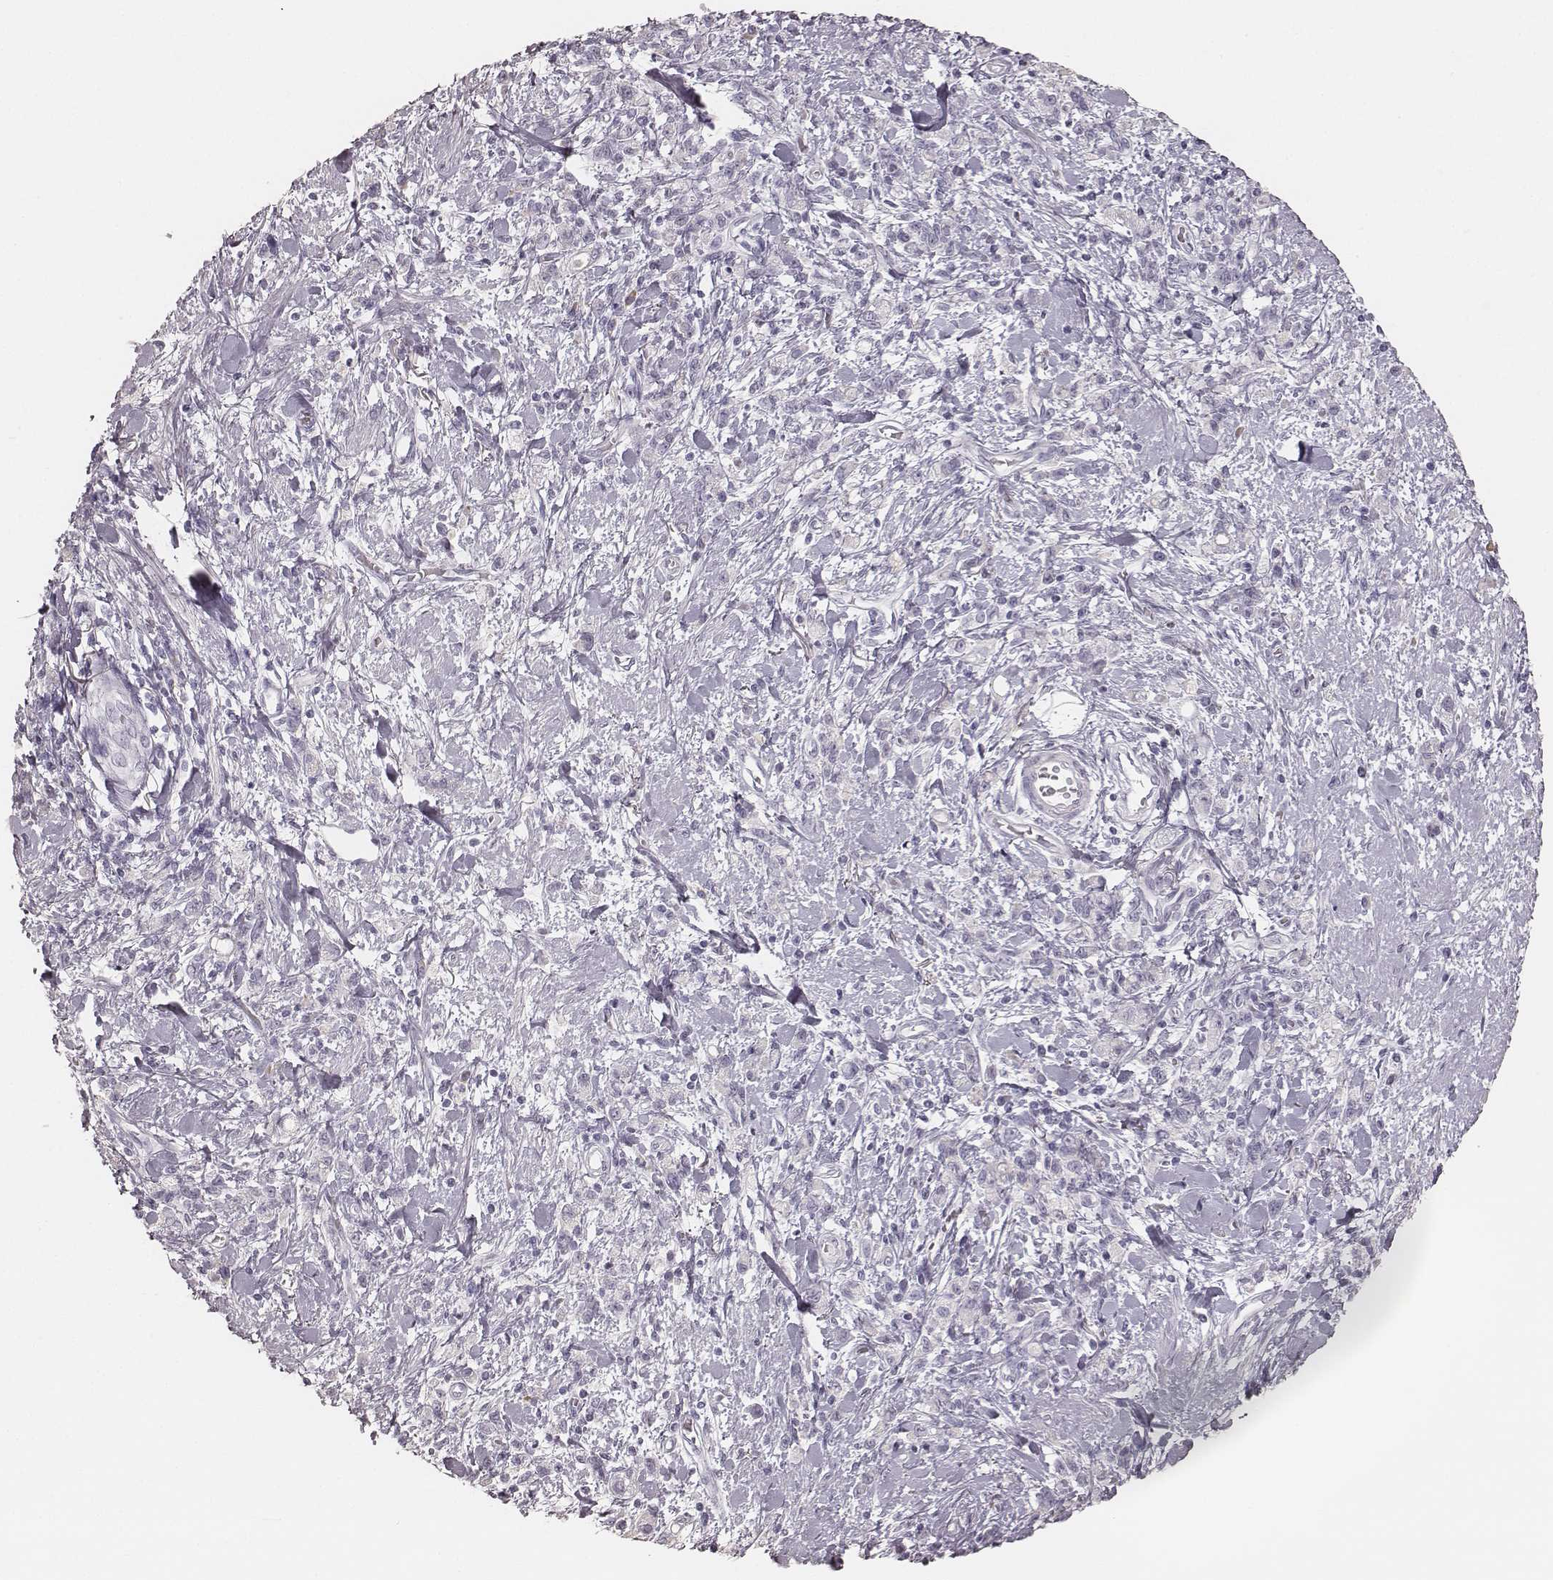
{"staining": {"intensity": "negative", "quantity": "none", "location": "none"}, "tissue": "stomach cancer", "cell_type": "Tumor cells", "image_type": "cancer", "snomed": [{"axis": "morphology", "description": "Adenocarcinoma, NOS"}, {"axis": "topography", "description": "Stomach"}], "caption": "This is an immunohistochemistry (IHC) histopathology image of adenocarcinoma (stomach). There is no staining in tumor cells.", "gene": "KRT82", "patient": {"sex": "male", "age": 77}}